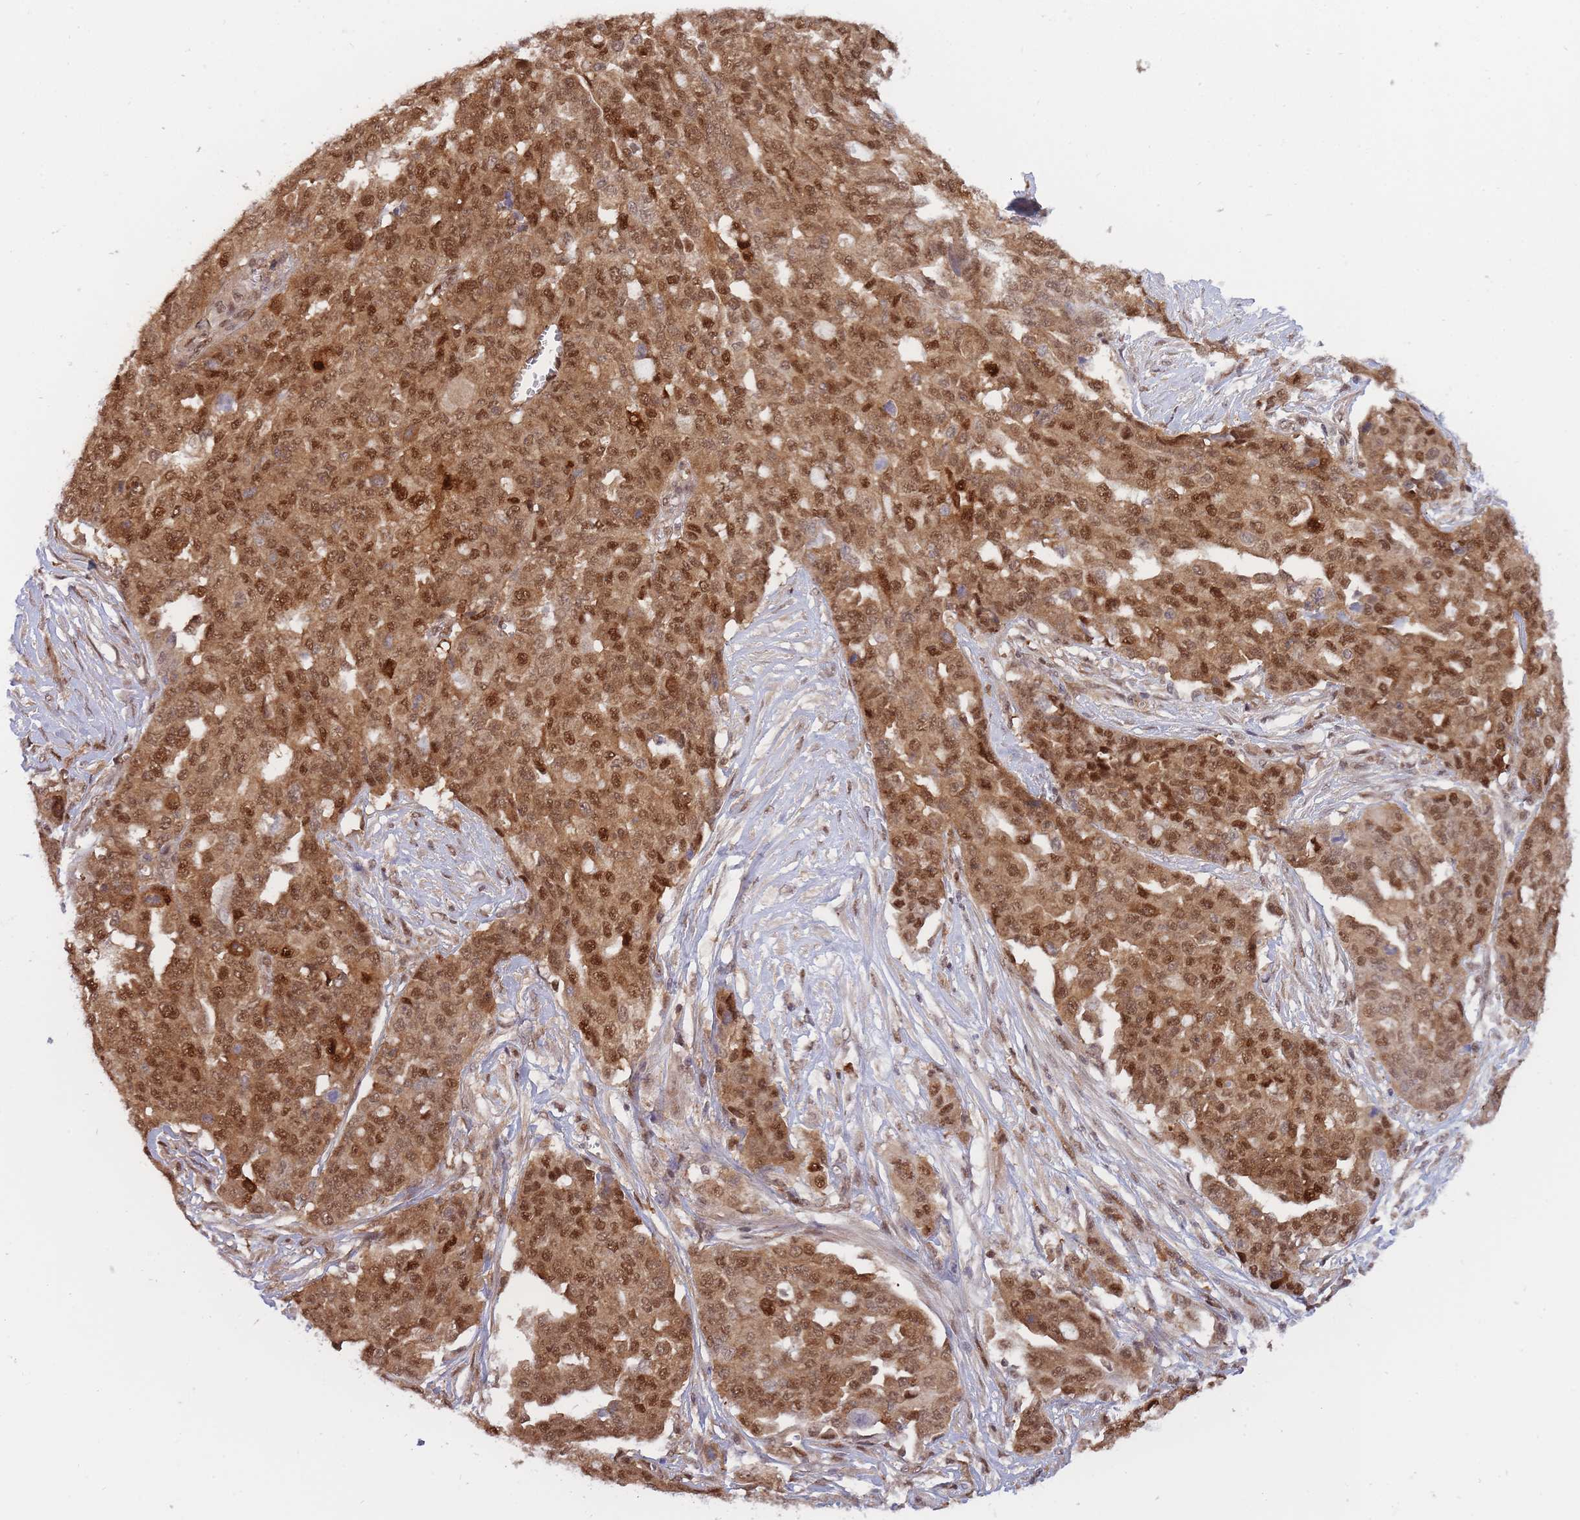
{"staining": {"intensity": "moderate", "quantity": ">75%", "location": "cytoplasmic/membranous,nuclear"}, "tissue": "ovarian cancer", "cell_type": "Tumor cells", "image_type": "cancer", "snomed": [{"axis": "morphology", "description": "Cystadenocarcinoma, serous, NOS"}, {"axis": "topography", "description": "Soft tissue"}, {"axis": "topography", "description": "Ovary"}], "caption": "Protein staining by IHC reveals moderate cytoplasmic/membranous and nuclear positivity in approximately >75% of tumor cells in ovarian serous cystadenocarcinoma.", "gene": "NSFL1C", "patient": {"sex": "female", "age": 57}}